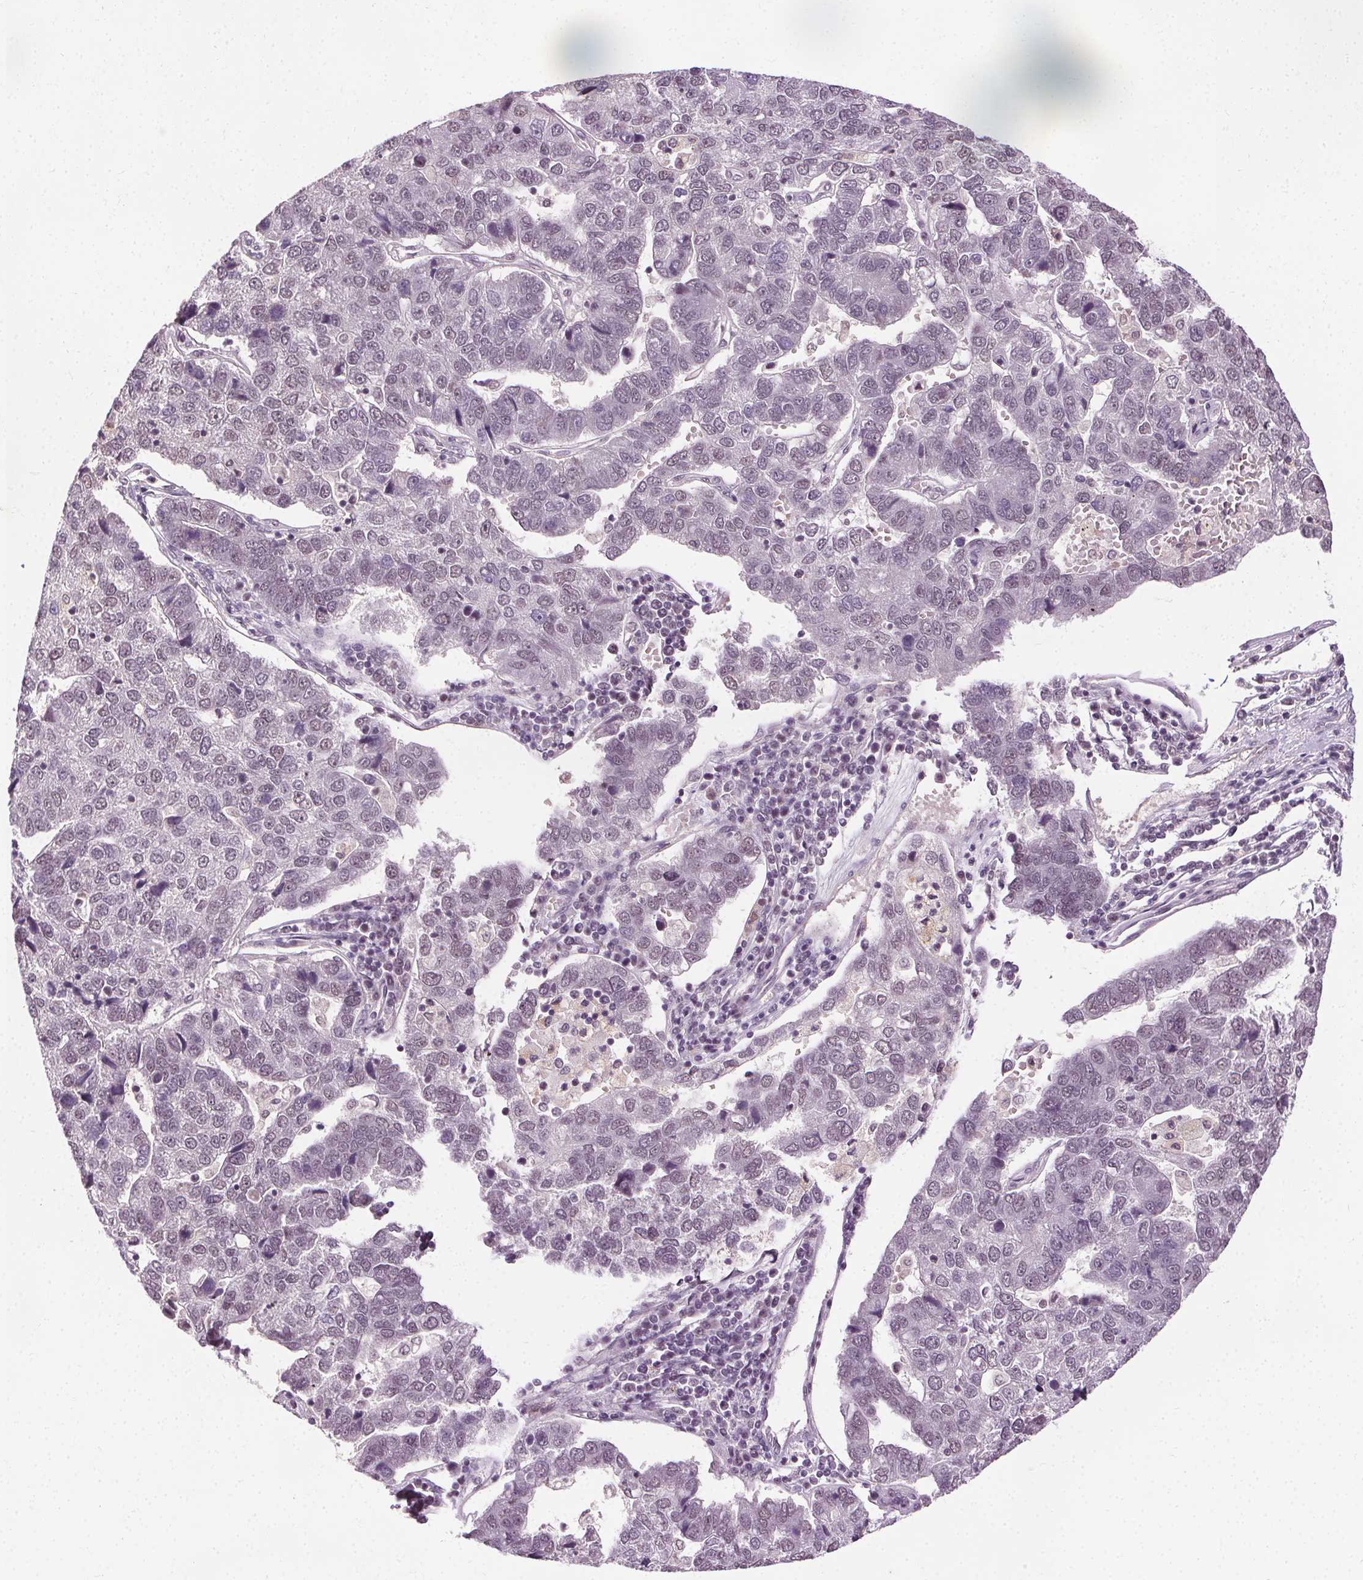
{"staining": {"intensity": "negative", "quantity": "none", "location": "none"}, "tissue": "pancreatic cancer", "cell_type": "Tumor cells", "image_type": "cancer", "snomed": [{"axis": "morphology", "description": "Adenocarcinoma, NOS"}, {"axis": "topography", "description": "Pancreas"}], "caption": "A high-resolution histopathology image shows immunohistochemistry (IHC) staining of adenocarcinoma (pancreatic), which exhibits no significant staining in tumor cells. (IHC, brightfield microscopy, high magnification).", "gene": "MED6", "patient": {"sex": "female", "age": 61}}